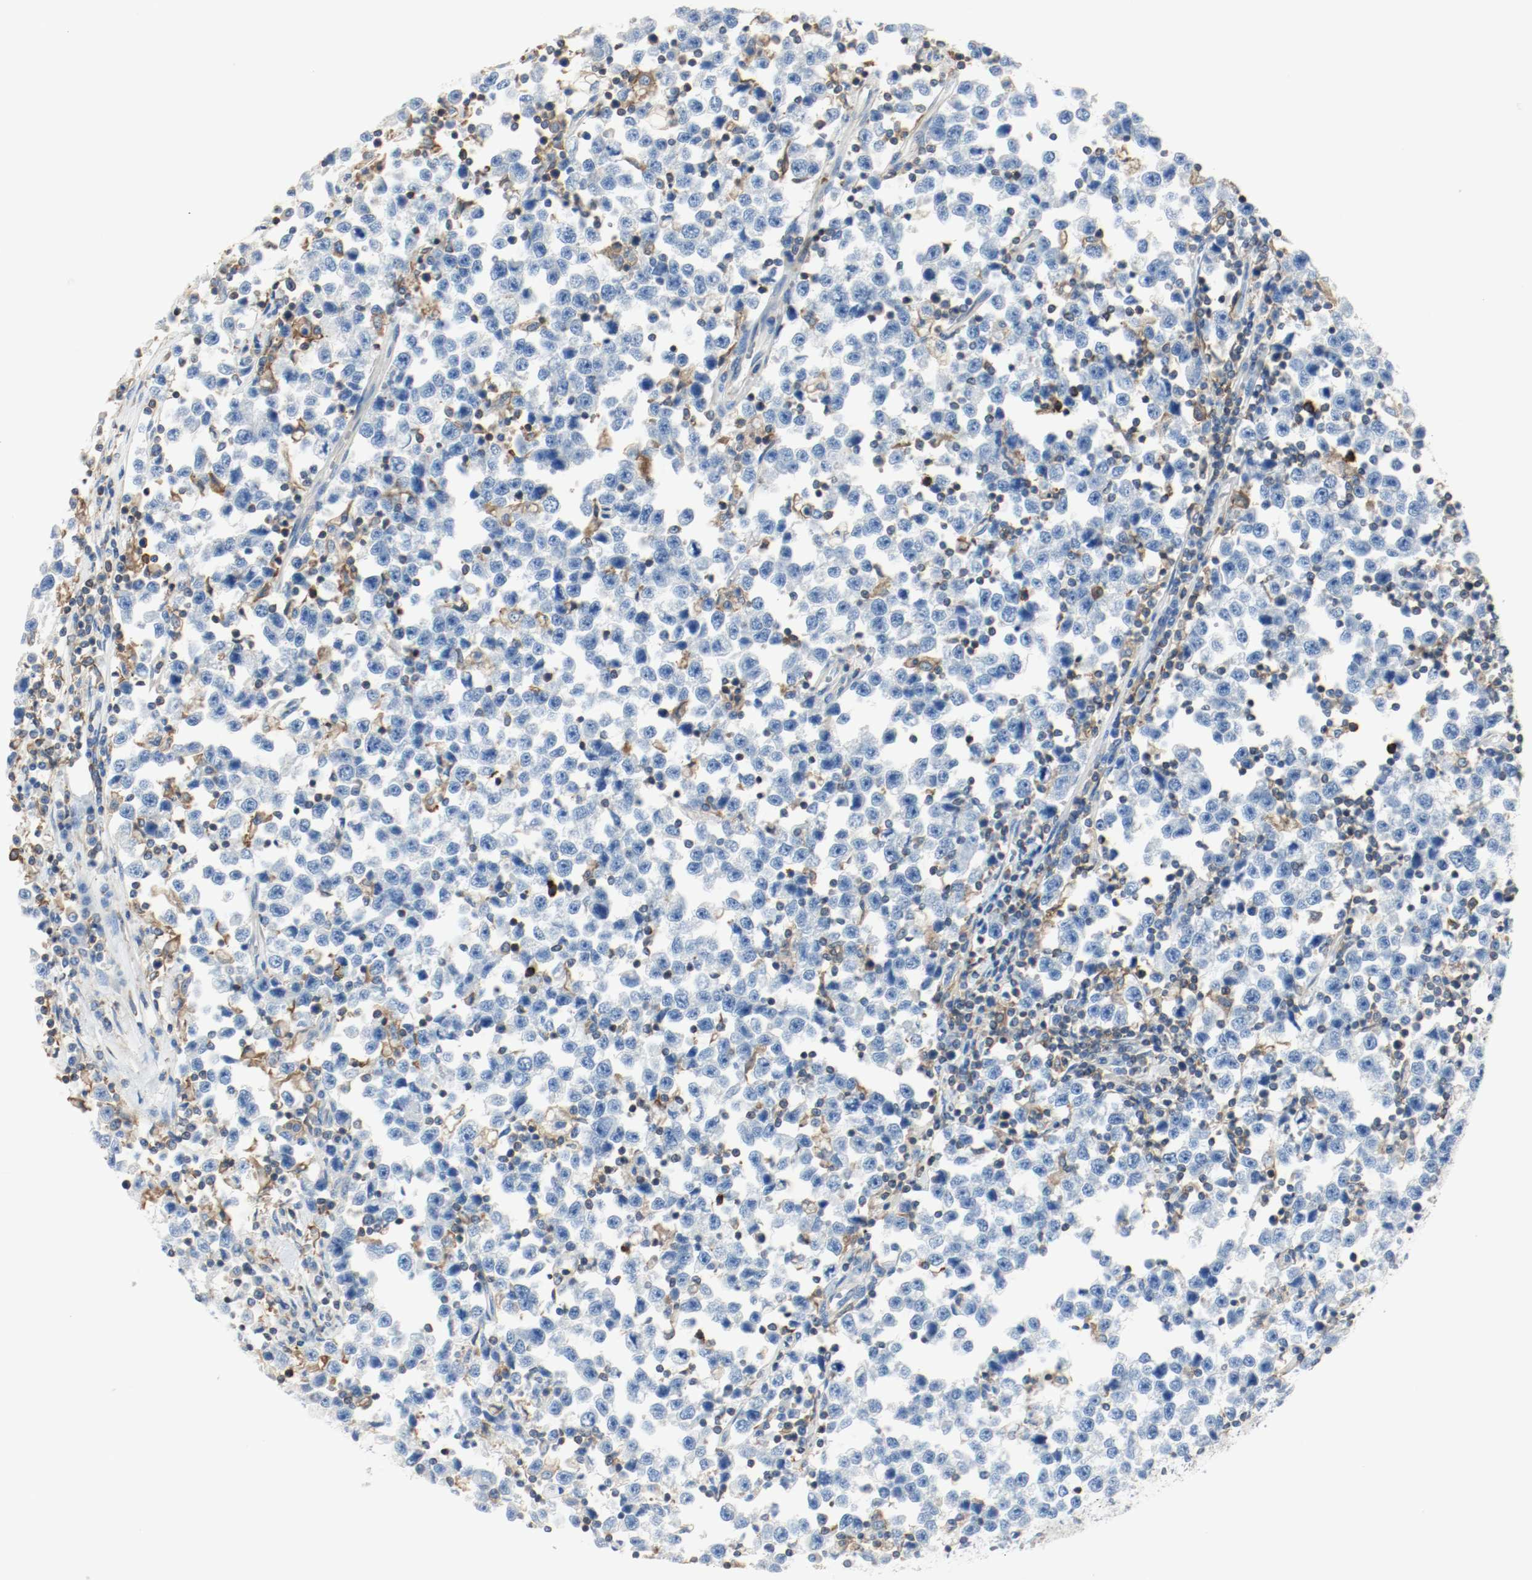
{"staining": {"intensity": "negative", "quantity": "none", "location": "none"}, "tissue": "testis cancer", "cell_type": "Tumor cells", "image_type": "cancer", "snomed": [{"axis": "morphology", "description": "Seminoma, NOS"}, {"axis": "topography", "description": "Testis"}], "caption": "A photomicrograph of testis seminoma stained for a protein demonstrates no brown staining in tumor cells.", "gene": "ARPC1B", "patient": {"sex": "male", "age": 43}}